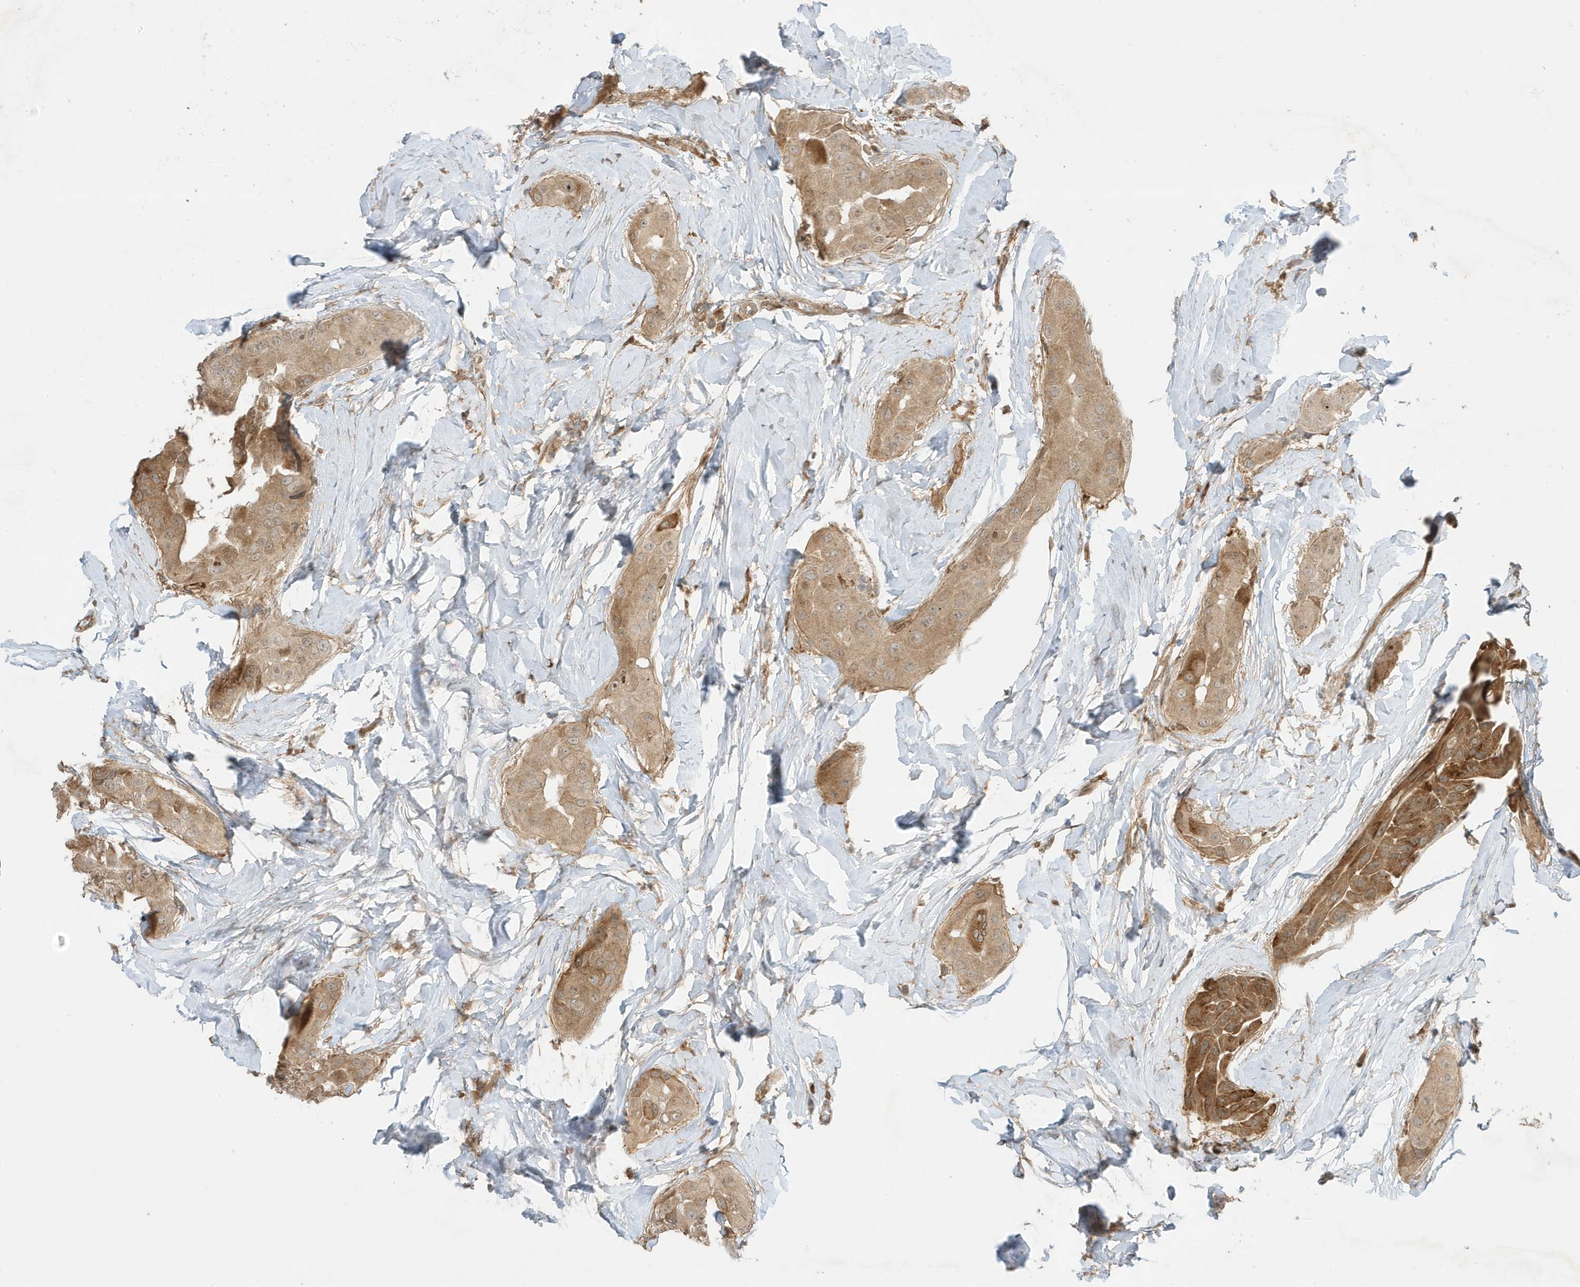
{"staining": {"intensity": "moderate", "quantity": ">75%", "location": "cytoplasmic/membranous"}, "tissue": "thyroid cancer", "cell_type": "Tumor cells", "image_type": "cancer", "snomed": [{"axis": "morphology", "description": "Papillary adenocarcinoma, NOS"}, {"axis": "topography", "description": "Thyroid gland"}], "caption": "Thyroid cancer stained with DAB (3,3'-diaminobenzidine) IHC reveals medium levels of moderate cytoplasmic/membranous positivity in about >75% of tumor cells.", "gene": "SCARF2", "patient": {"sex": "male", "age": 33}}